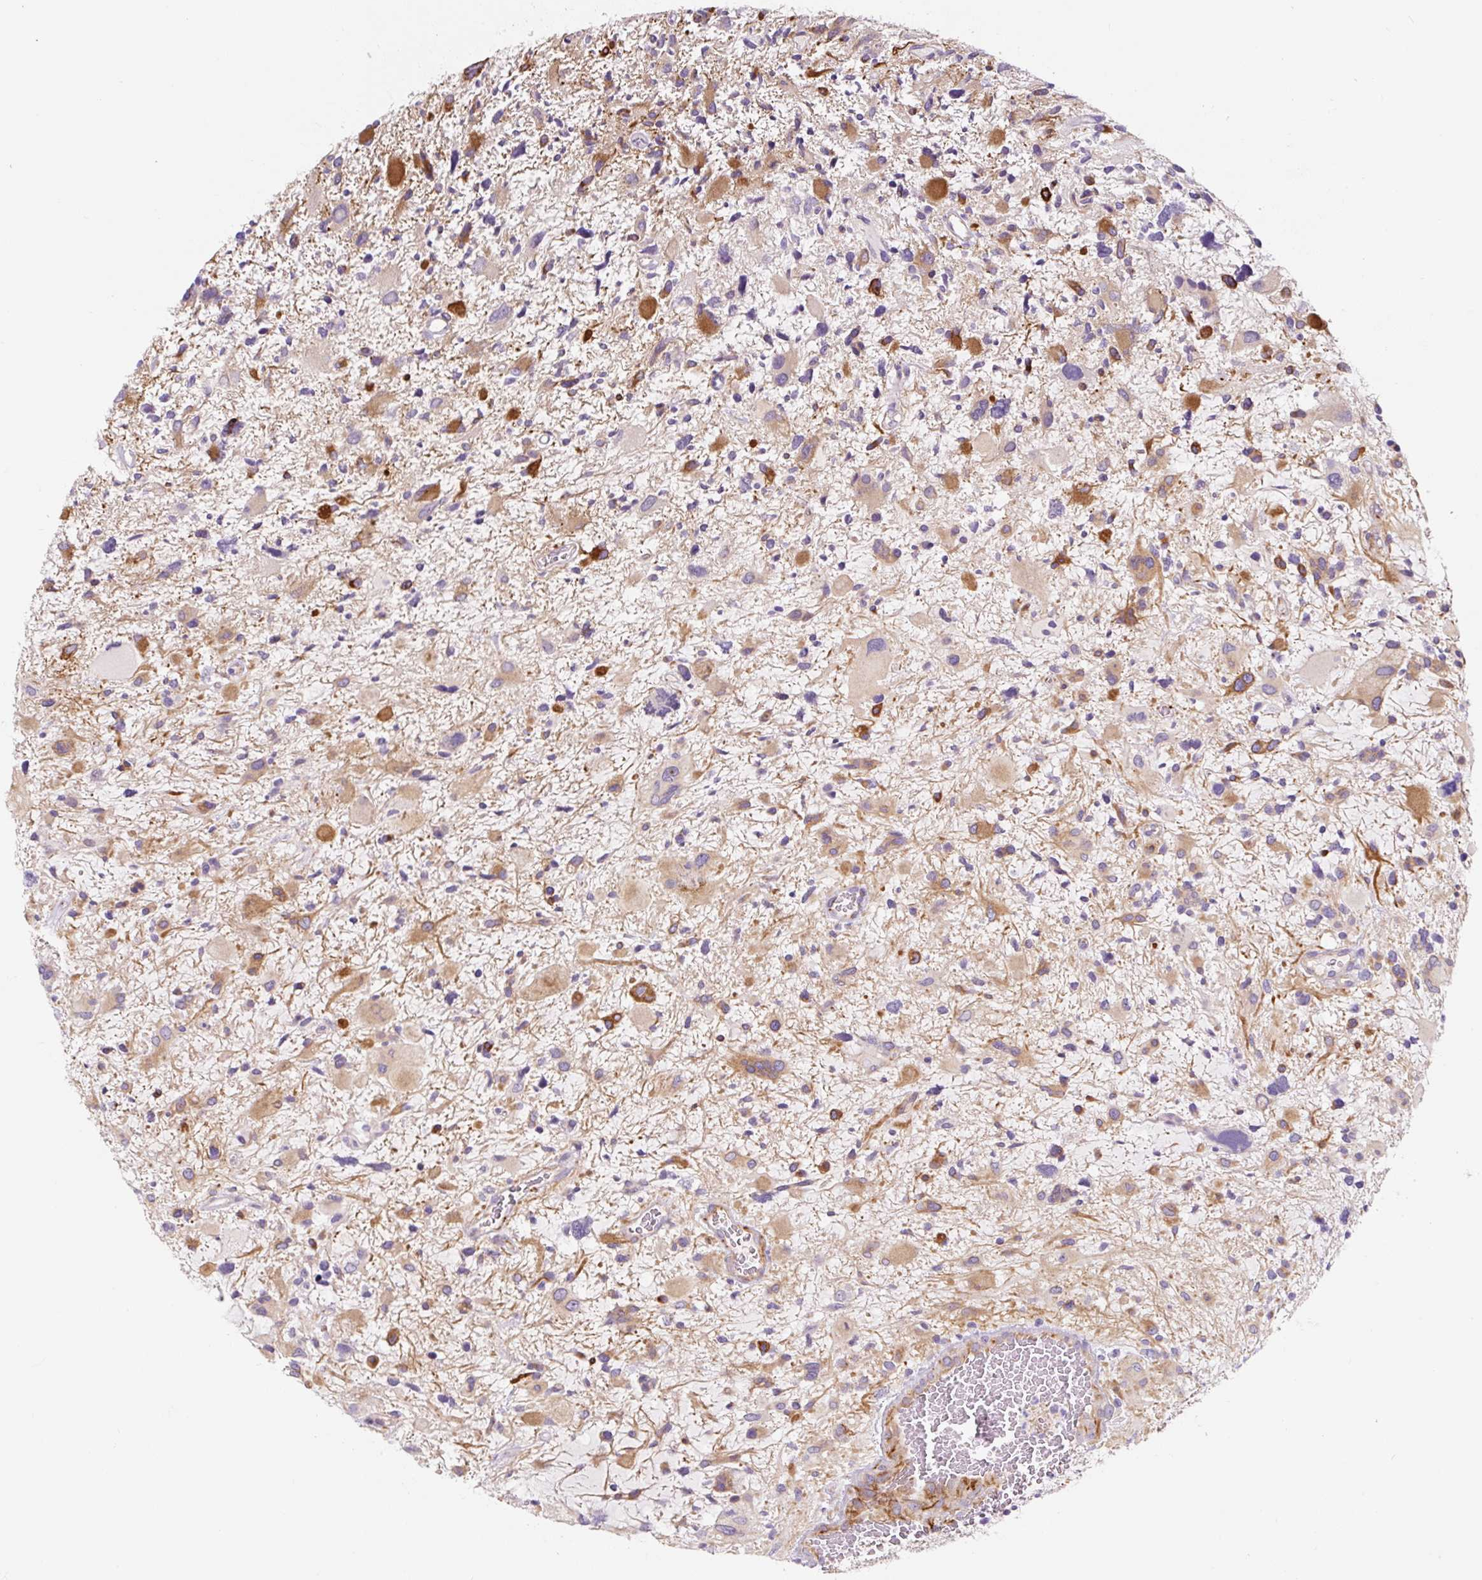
{"staining": {"intensity": "moderate", "quantity": "<25%", "location": "cytoplasmic/membranous"}, "tissue": "glioma", "cell_type": "Tumor cells", "image_type": "cancer", "snomed": [{"axis": "morphology", "description": "Glioma, malignant, High grade"}, {"axis": "topography", "description": "Brain"}], "caption": "DAB immunohistochemical staining of glioma displays moderate cytoplasmic/membranous protein positivity in approximately <25% of tumor cells. (IHC, brightfield microscopy, high magnification).", "gene": "CCL25", "patient": {"sex": "female", "age": 11}}